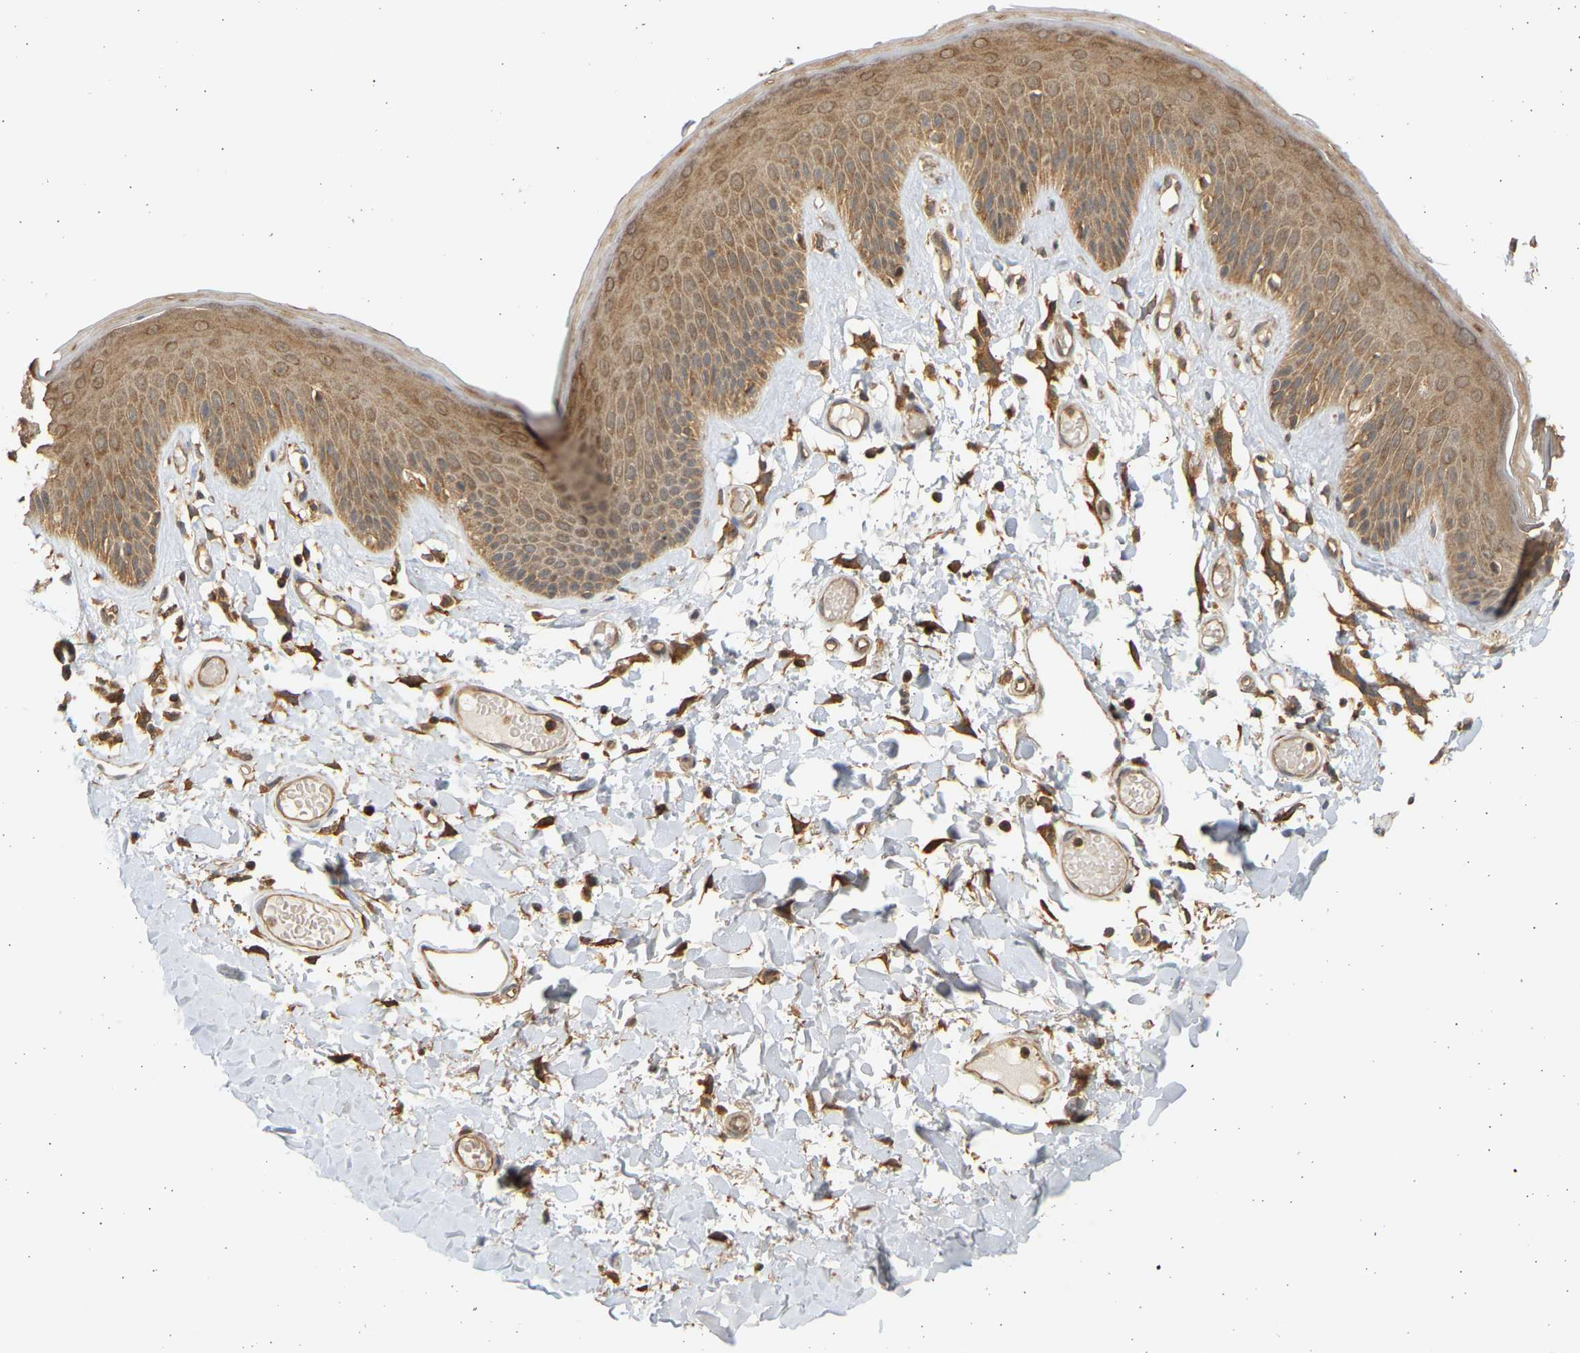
{"staining": {"intensity": "moderate", "quantity": ">75%", "location": "cytoplasmic/membranous"}, "tissue": "skin", "cell_type": "Epidermal cells", "image_type": "normal", "snomed": [{"axis": "morphology", "description": "Normal tissue, NOS"}, {"axis": "topography", "description": "Vulva"}], "caption": "Skin stained with DAB (3,3'-diaminobenzidine) immunohistochemistry (IHC) exhibits medium levels of moderate cytoplasmic/membranous staining in approximately >75% of epidermal cells.", "gene": "B4GALT6", "patient": {"sex": "female", "age": 73}}